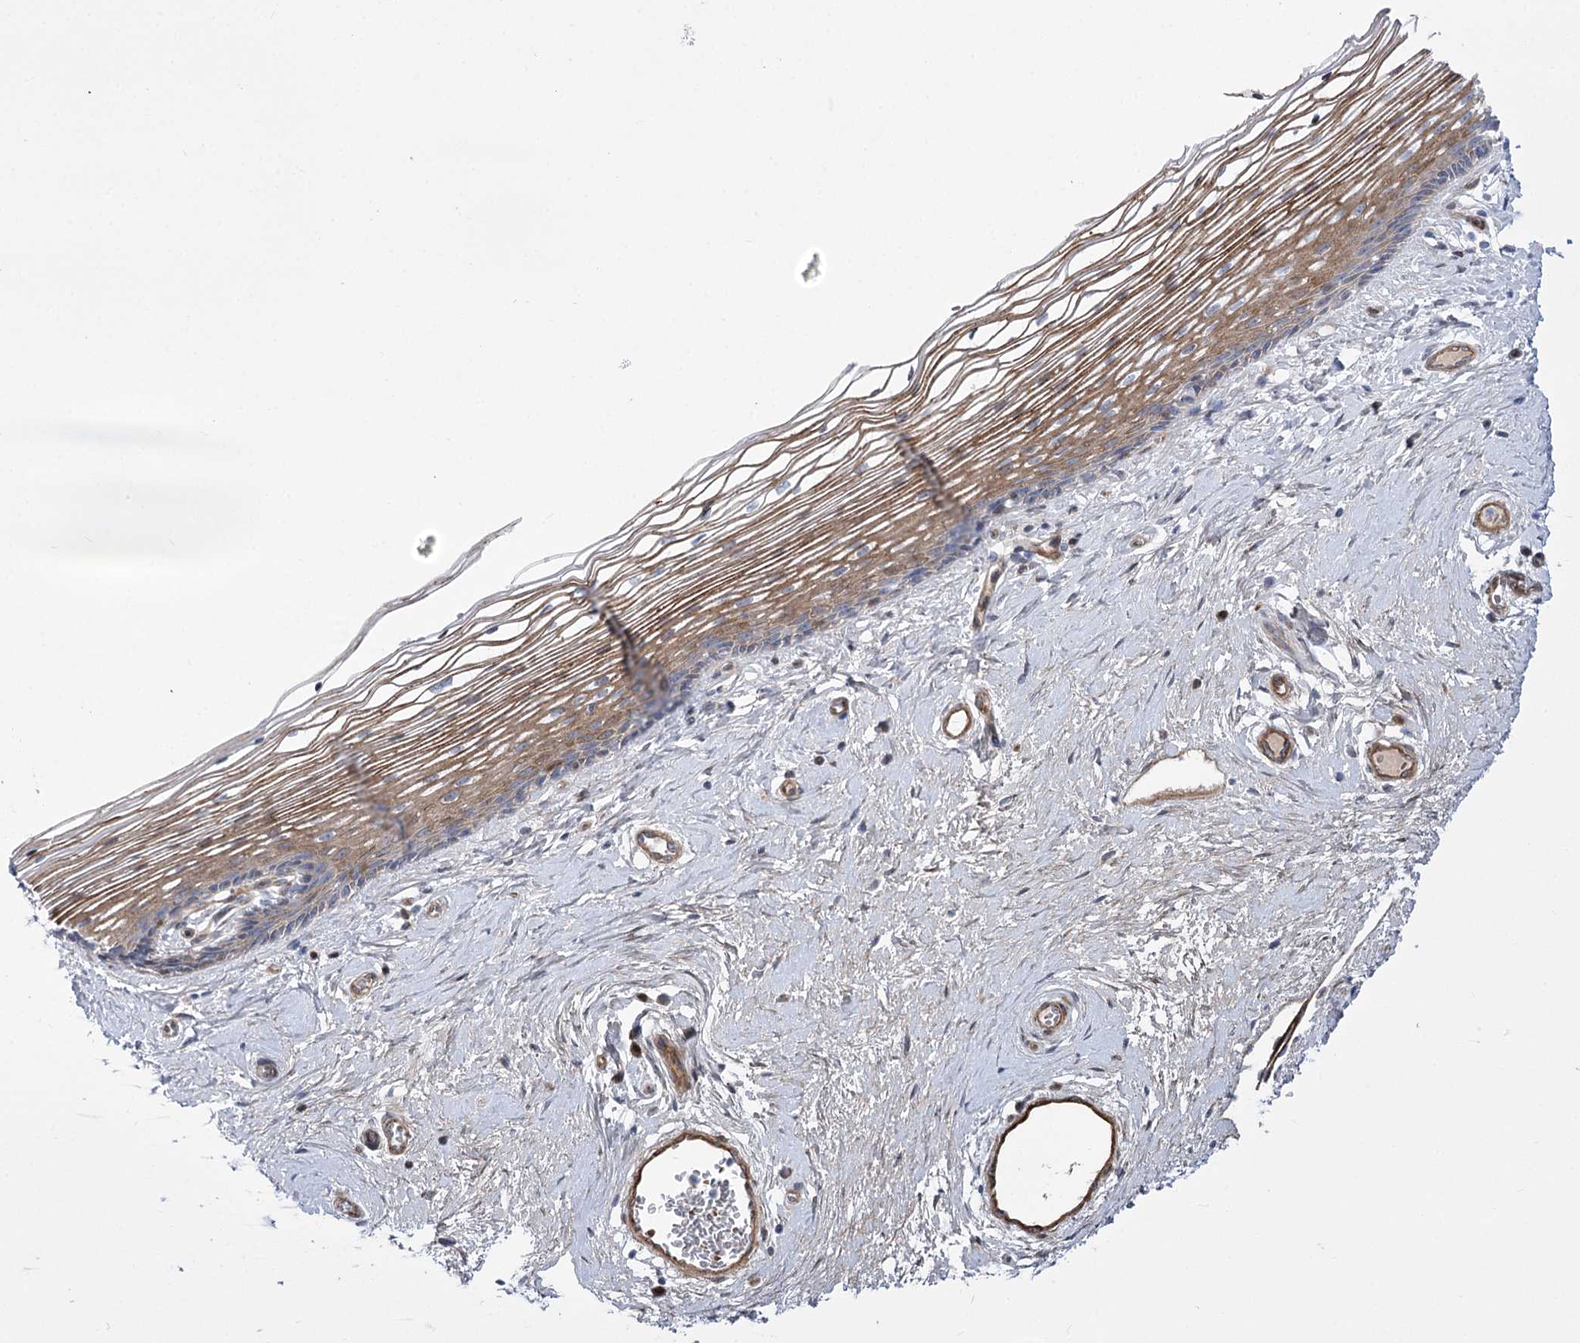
{"staining": {"intensity": "moderate", "quantity": "25%-75%", "location": "cytoplasmic/membranous"}, "tissue": "vagina", "cell_type": "Squamous epithelial cells", "image_type": "normal", "snomed": [{"axis": "morphology", "description": "Normal tissue, NOS"}, {"axis": "topography", "description": "Vagina"}], "caption": "High-power microscopy captured an IHC micrograph of benign vagina, revealing moderate cytoplasmic/membranous expression in approximately 25%-75% of squamous epithelial cells.", "gene": "ANKRD23", "patient": {"sex": "female", "age": 46}}